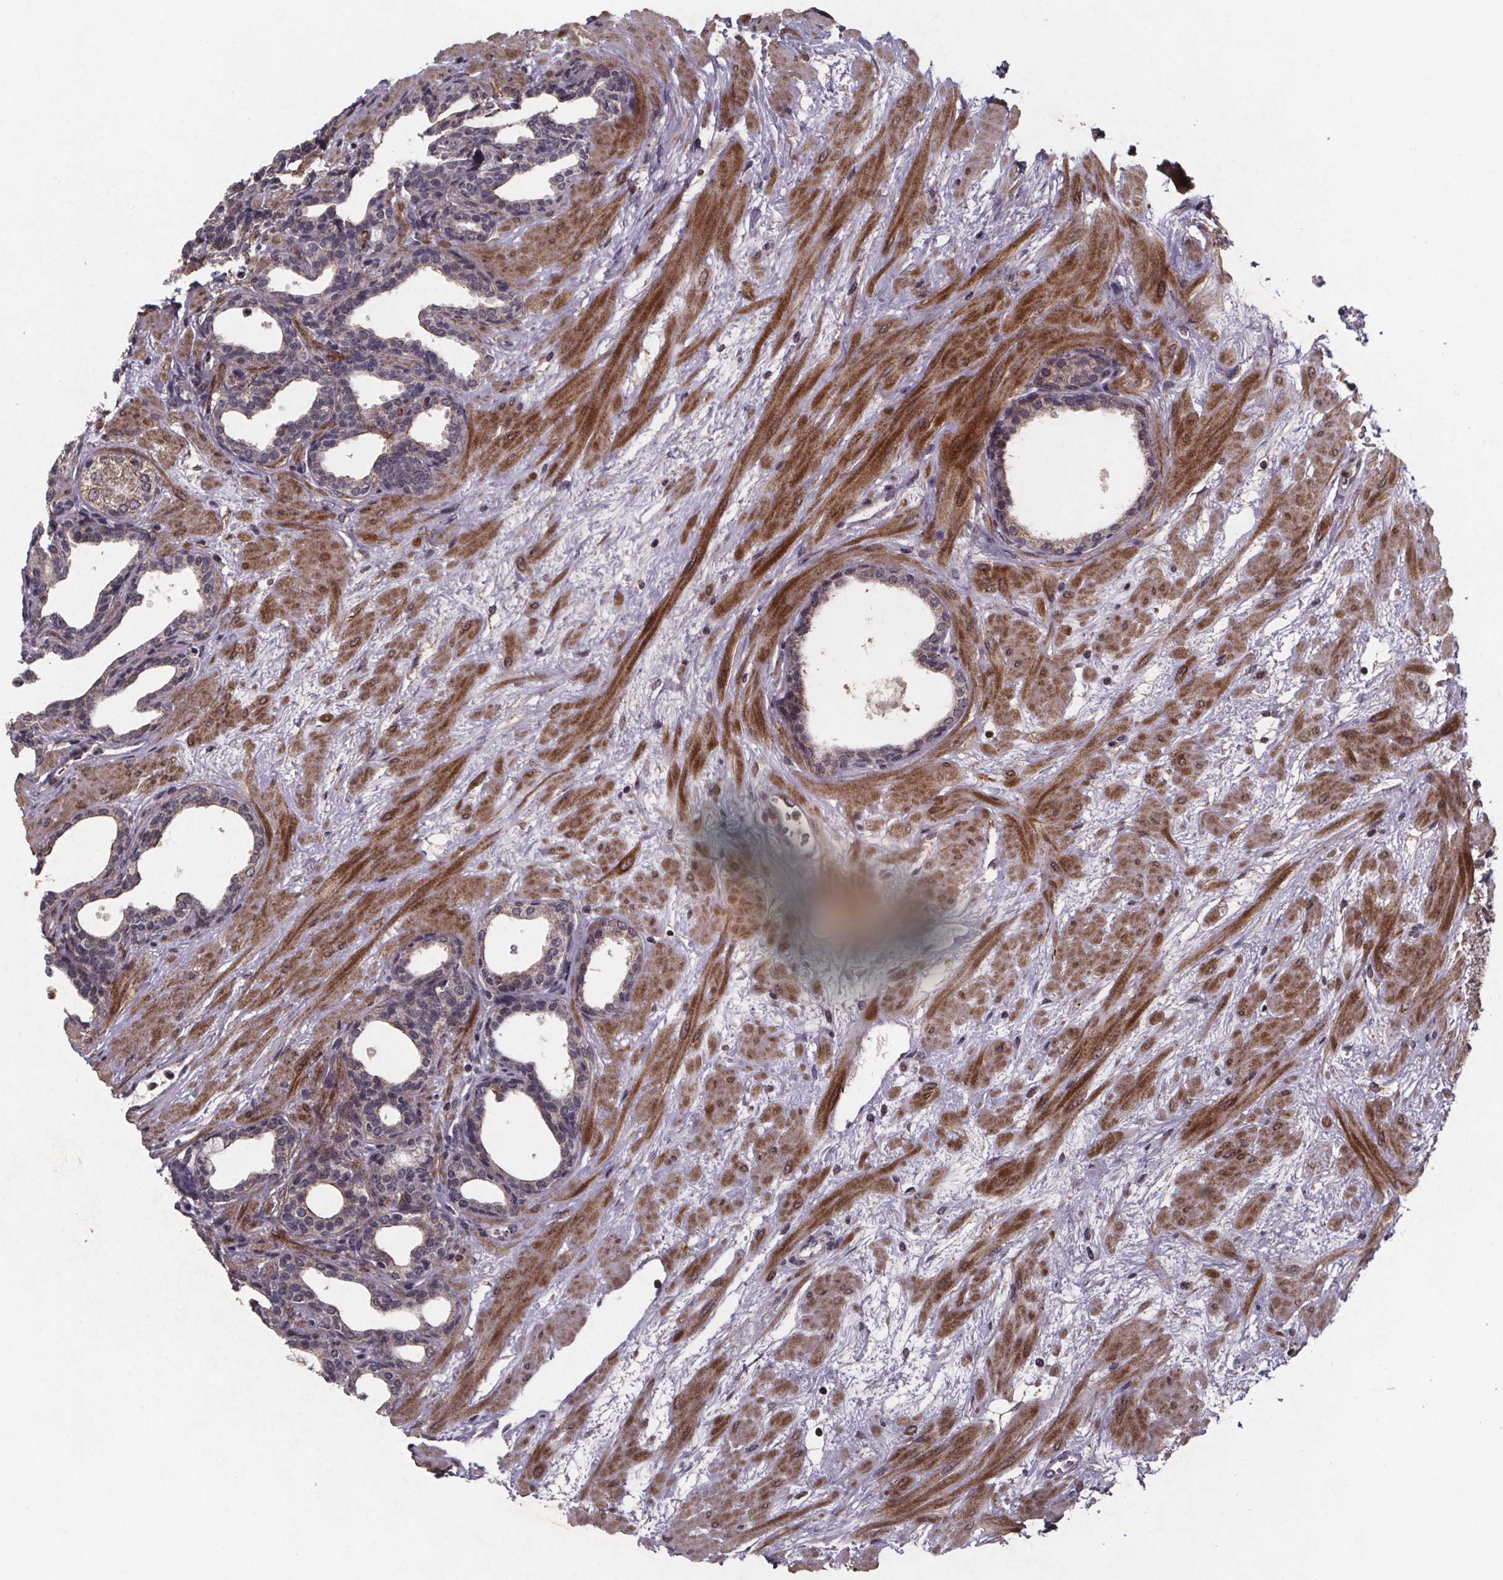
{"staining": {"intensity": "weak", "quantity": "25%-75%", "location": "cytoplasmic/membranous"}, "tissue": "prostate", "cell_type": "Glandular cells", "image_type": "normal", "snomed": [{"axis": "morphology", "description": "Normal tissue, NOS"}, {"axis": "topography", "description": "Prostate"}], "caption": "Immunohistochemistry (DAB) staining of normal prostate shows weak cytoplasmic/membranous protein expression in about 25%-75% of glandular cells.", "gene": "PALLD", "patient": {"sex": "male", "age": 37}}